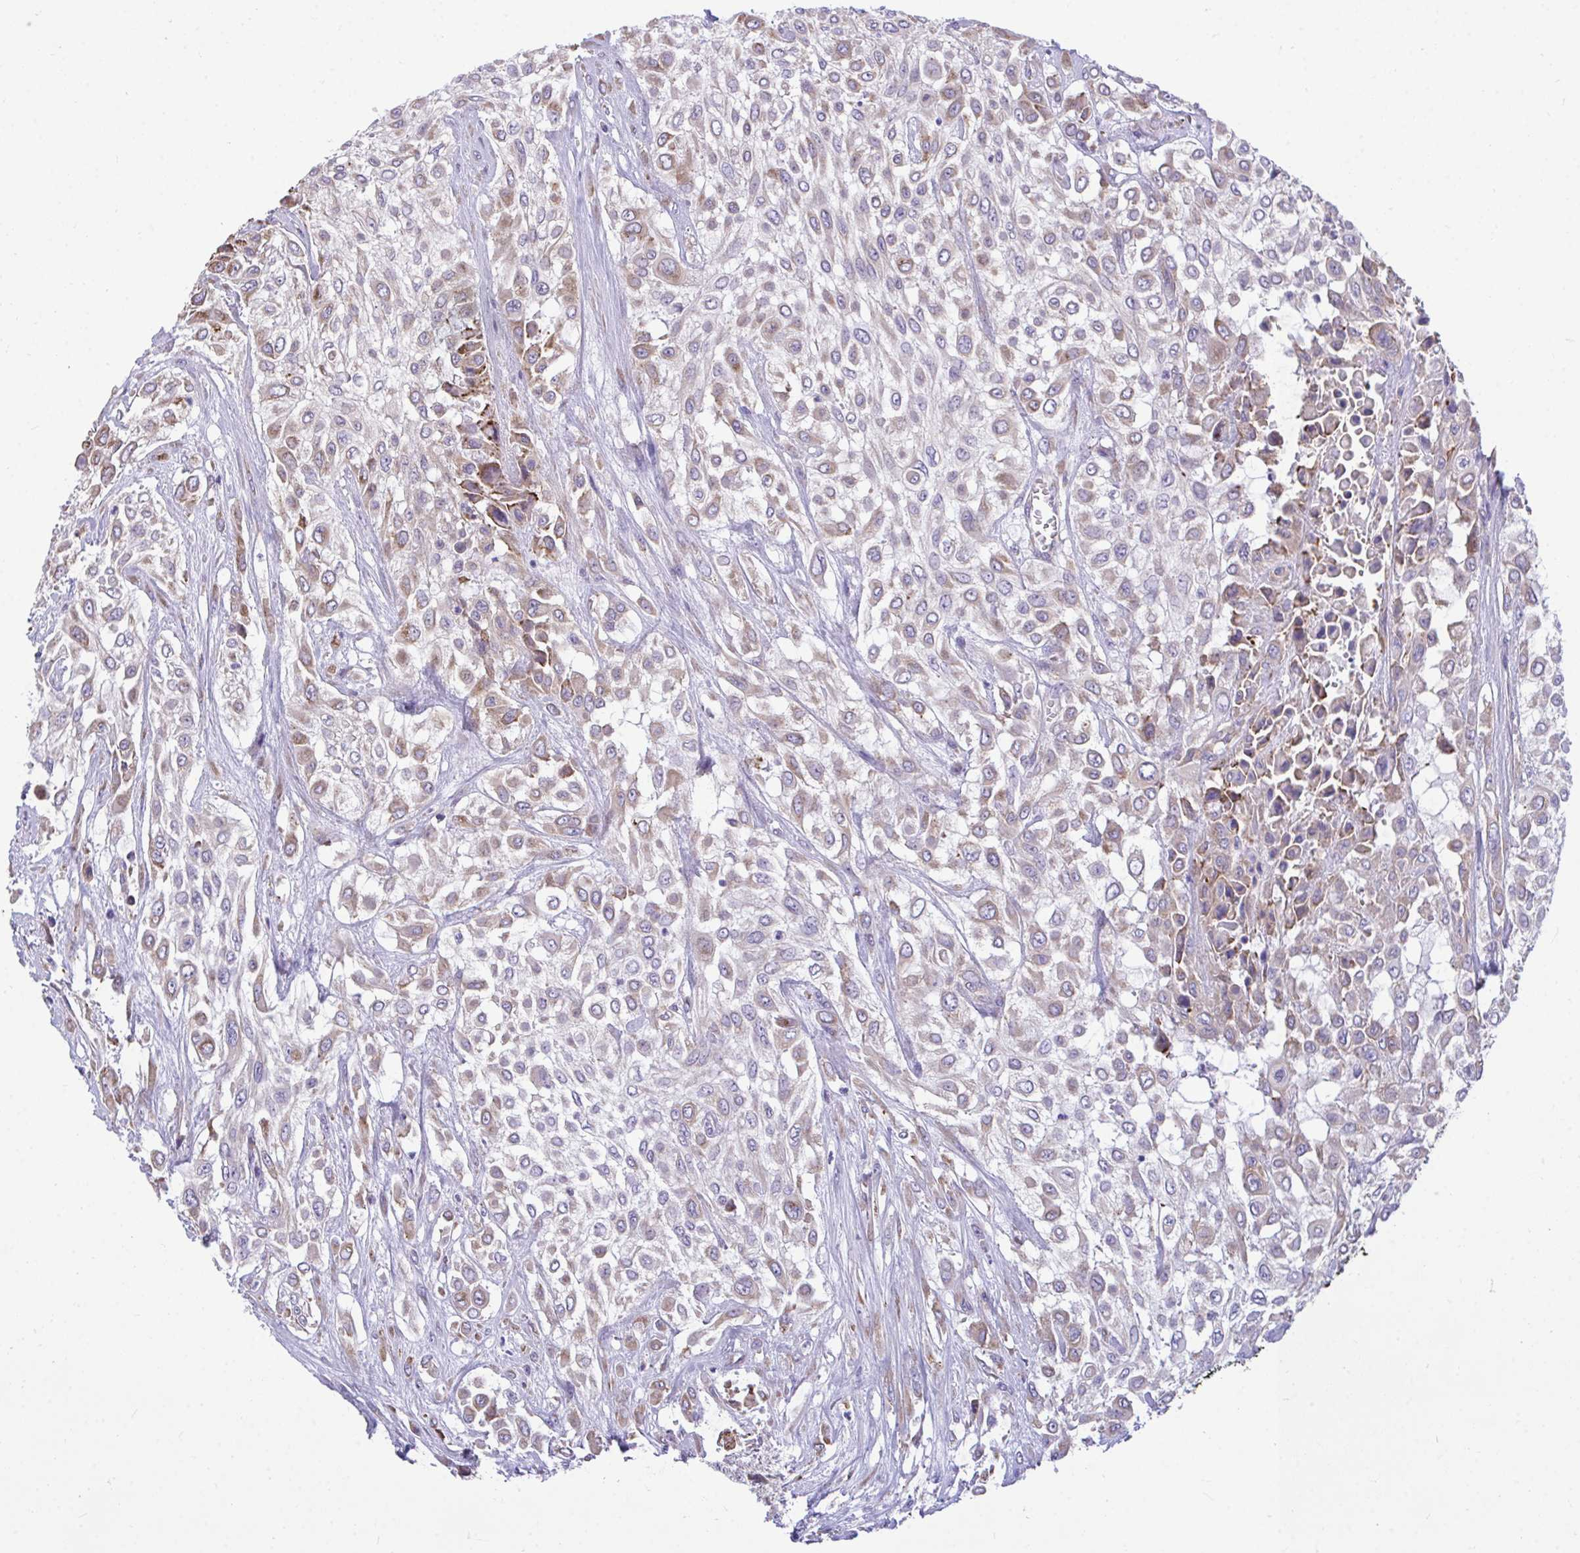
{"staining": {"intensity": "weak", "quantity": "25%-75%", "location": "cytoplasmic/membranous"}, "tissue": "urothelial cancer", "cell_type": "Tumor cells", "image_type": "cancer", "snomed": [{"axis": "morphology", "description": "Urothelial carcinoma, High grade"}, {"axis": "topography", "description": "Urinary bladder"}], "caption": "A high-resolution micrograph shows immunohistochemistry (IHC) staining of high-grade urothelial carcinoma, which reveals weak cytoplasmic/membranous positivity in approximately 25%-75% of tumor cells.", "gene": "PIGK", "patient": {"sex": "male", "age": 57}}